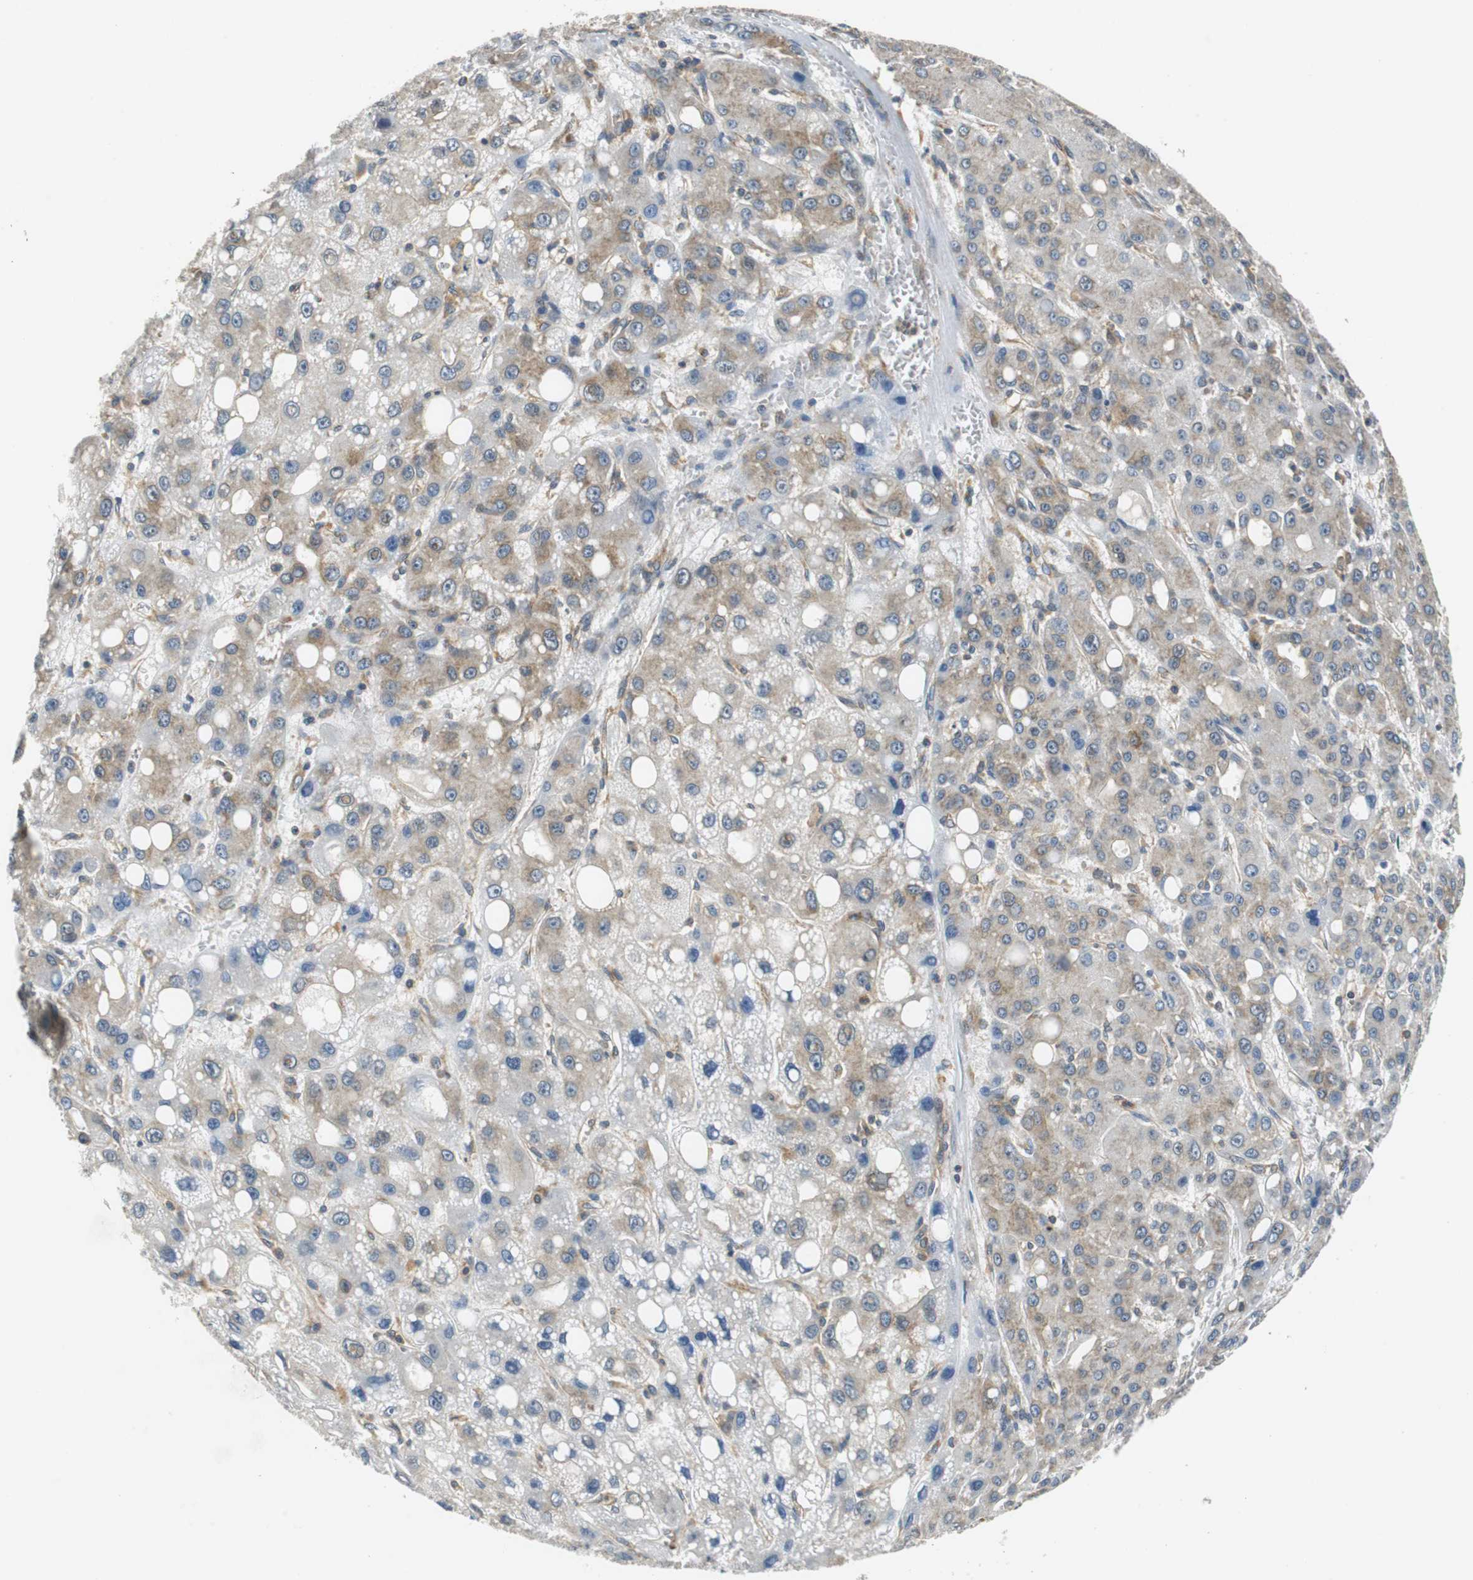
{"staining": {"intensity": "moderate", "quantity": ">75%", "location": "cytoplasmic/membranous"}, "tissue": "liver cancer", "cell_type": "Tumor cells", "image_type": "cancer", "snomed": [{"axis": "morphology", "description": "Carcinoma, Hepatocellular, NOS"}, {"axis": "topography", "description": "Liver"}], "caption": "Immunohistochemical staining of human liver cancer (hepatocellular carcinoma) displays medium levels of moderate cytoplasmic/membranous positivity in approximately >75% of tumor cells. (DAB IHC, brown staining for protein, blue staining for nuclei).", "gene": "CNOT3", "patient": {"sex": "male", "age": 55}}